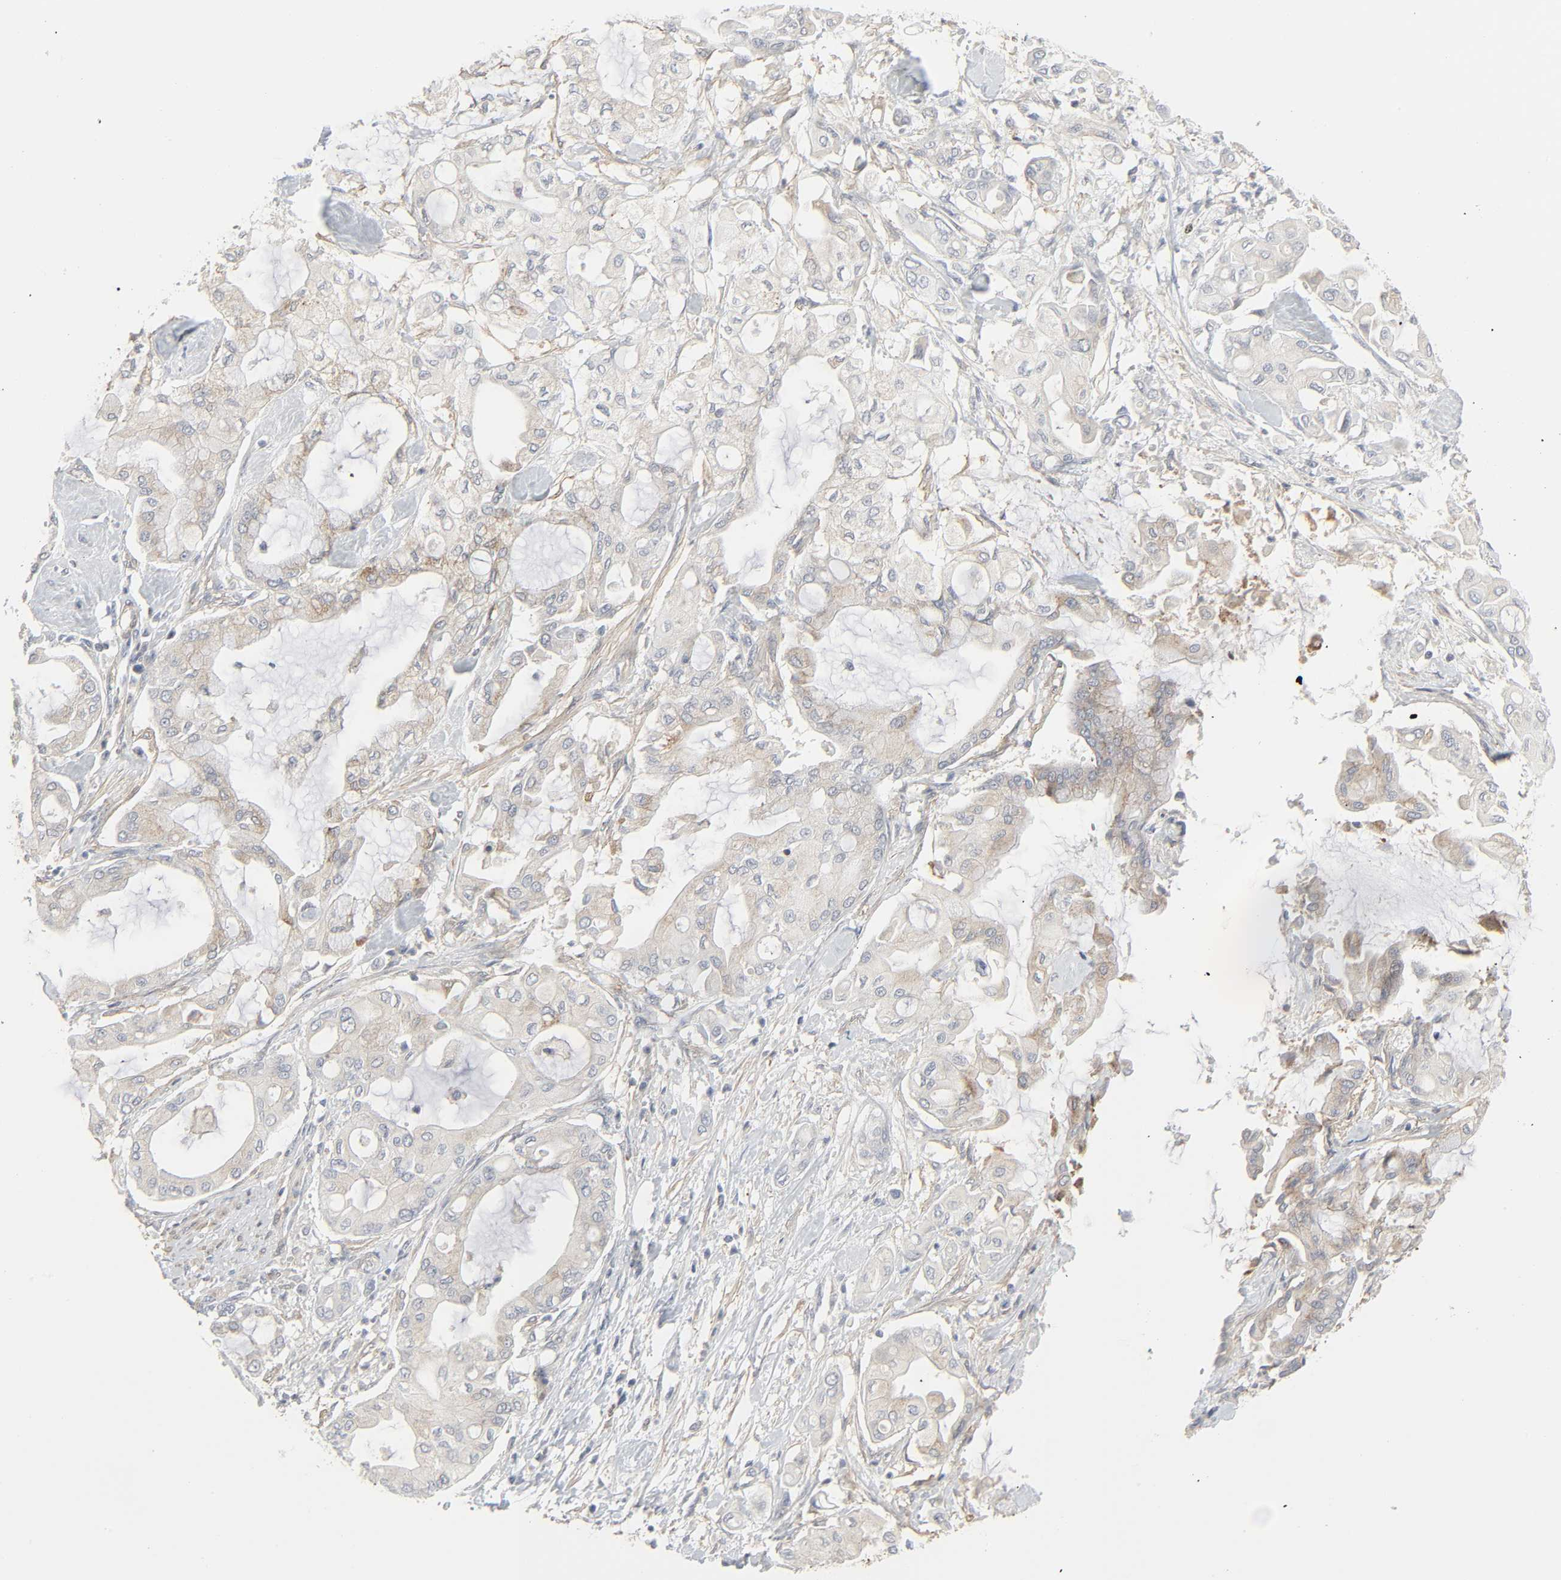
{"staining": {"intensity": "weak", "quantity": "25%-75%", "location": "cytoplasmic/membranous"}, "tissue": "pancreatic cancer", "cell_type": "Tumor cells", "image_type": "cancer", "snomed": [{"axis": "morphology", "description": "Adenocarcinoma, NOS"}, {"axis": "morphology", "description": "Adenocarcinoma, metastatic, NOS"}, {"axis": "topography", "description": "Lymph node"}, {"axis": "topography", "description": "Pancreas"}, {"axis": "topography", "description": "Duodenum"}], "caption": "Protein expression analysis of human pancreatic cancer (adenocarcinoma) reveals weak cytoplasmic/membranous staining in approximately 25%-75% of tumor cells.", "gene": "ZBTB16", "patient": {"sex": "female", "age": 64}}